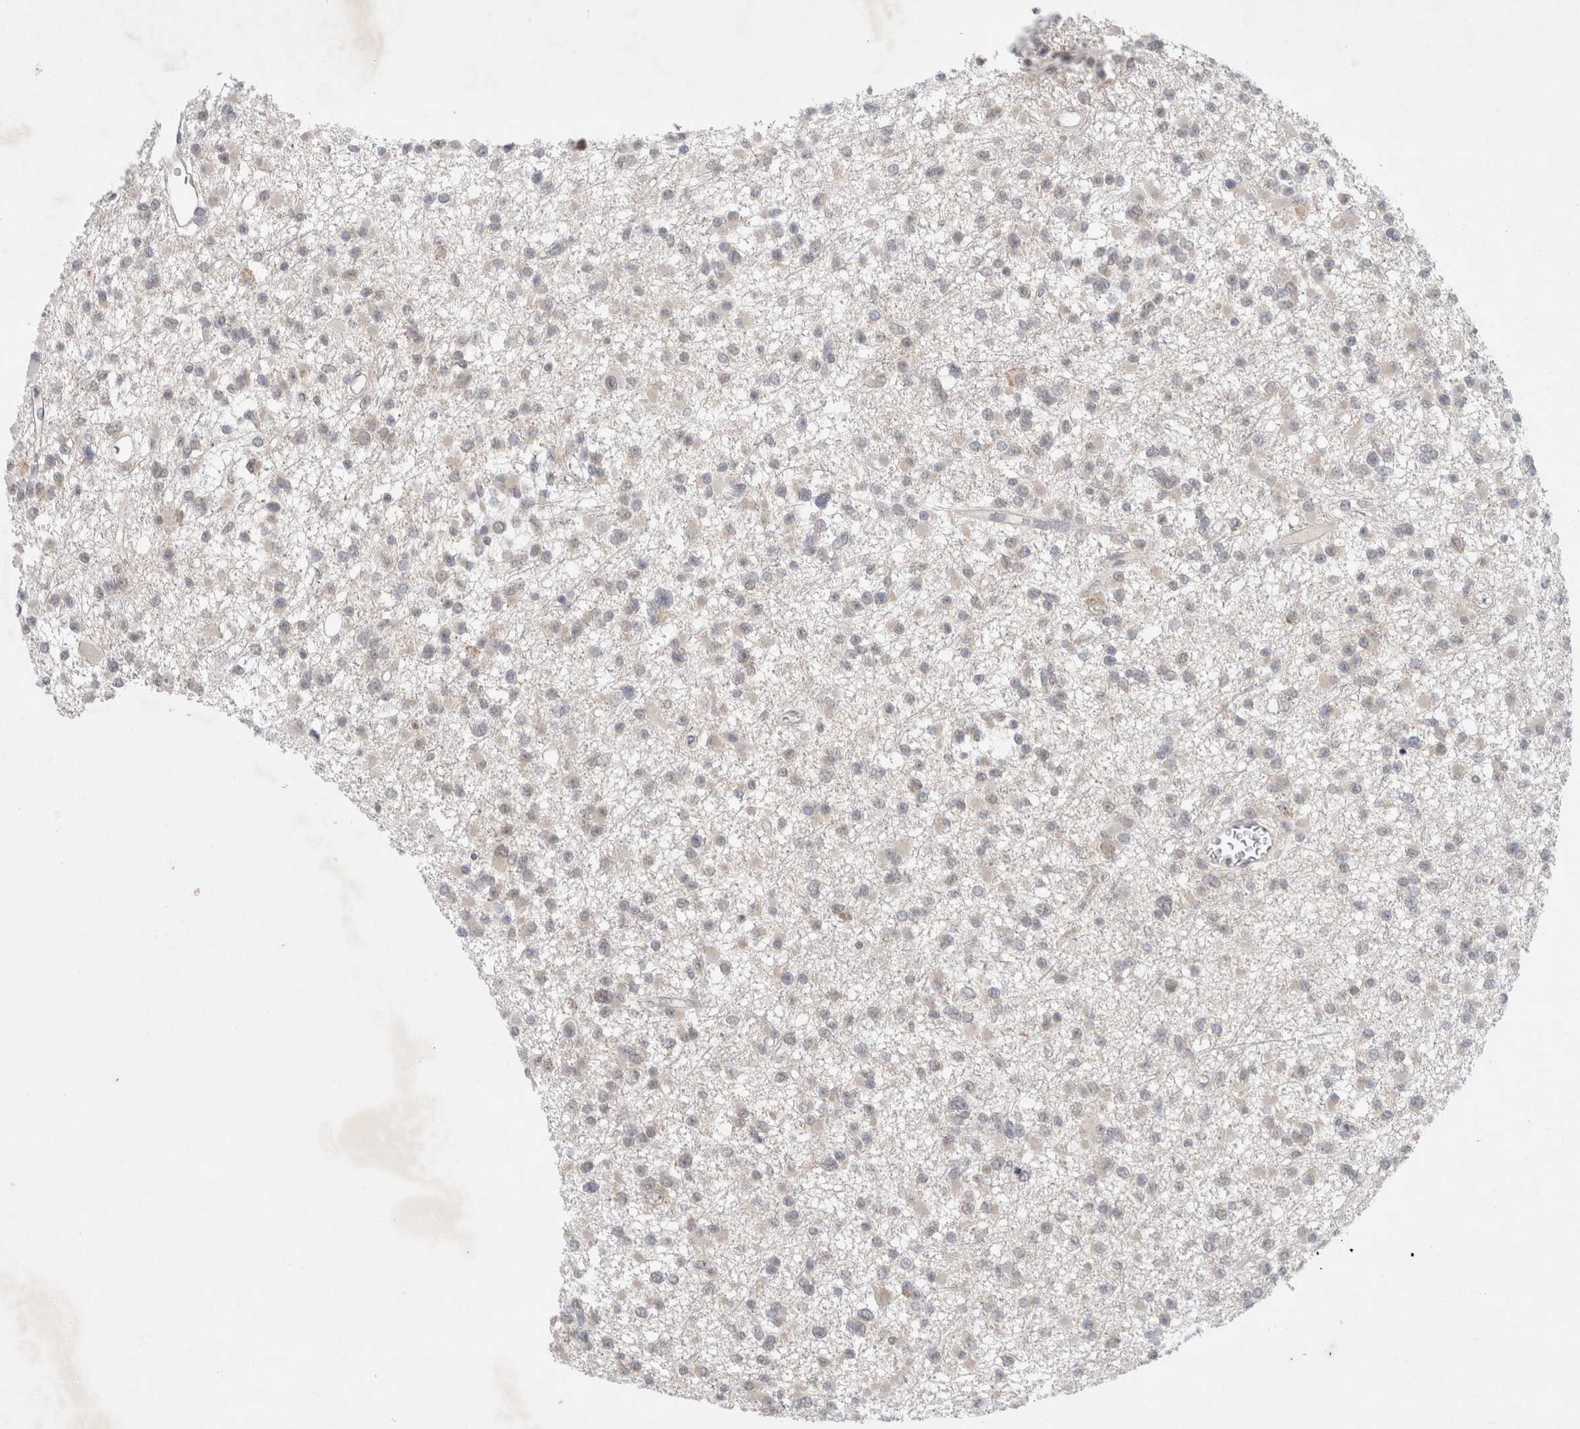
{"staining": {"intensity": "weak", "quantity": "<25%", "location": "cytoplasmic/membranous"}, "tissue": "glioma", "cell_type": "Tumor cells", "image_type": "cancer", "snomed": [{"axis": "morphology", "description": "Glioma, malignant, Low grade"}, {"axis": "topography", "description": "Brain"}], "caption": "IHC histopathology image of malignant glioma (low-grade) stained for a protein (brown), which reveals no staining in tumor cells. Nuclei are stained in blue.", "gene": "FBXO42", "patient": {"sex": "female", "age": 22}}